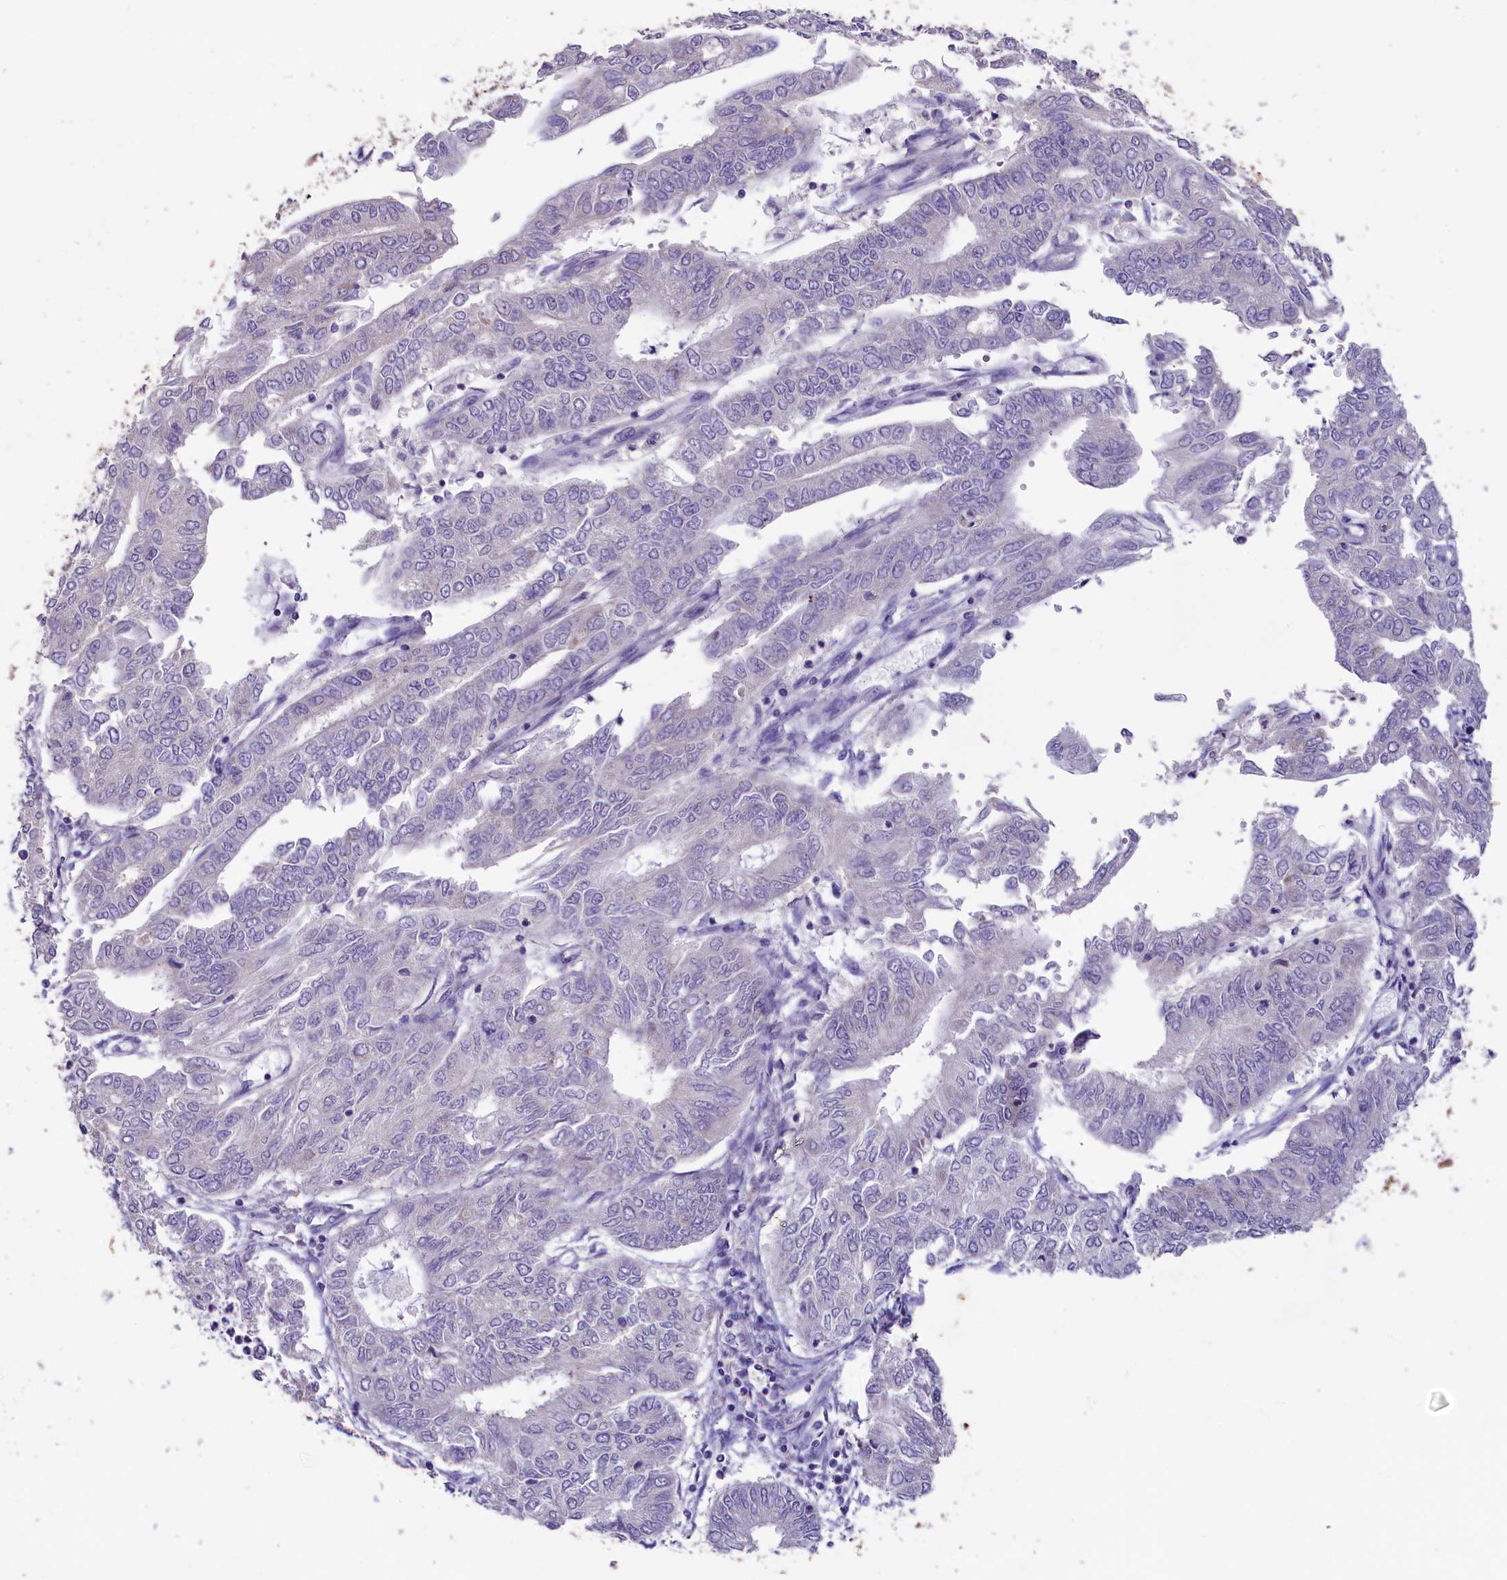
{"staining": {"intensity": "negative", "quantity": "none", "location": "none"}, "tissue": "endometrial cancer", "cell_type": "Tumor cells", "image_type": "cancer", "snomed": [{"axis": "morphology", "description": "Adenocarcinoma, NOS"}, {"axis": "topography", "description": "Endometrium"}], "caption": "A high-resolution histopathology image shows immunohistochemistry (IHC) staining of endometrial cancer, which exhibits no significant positivity in tumor cells.", "gene": "CD99L2", "patient": {"sex": "female", "age": 68}}